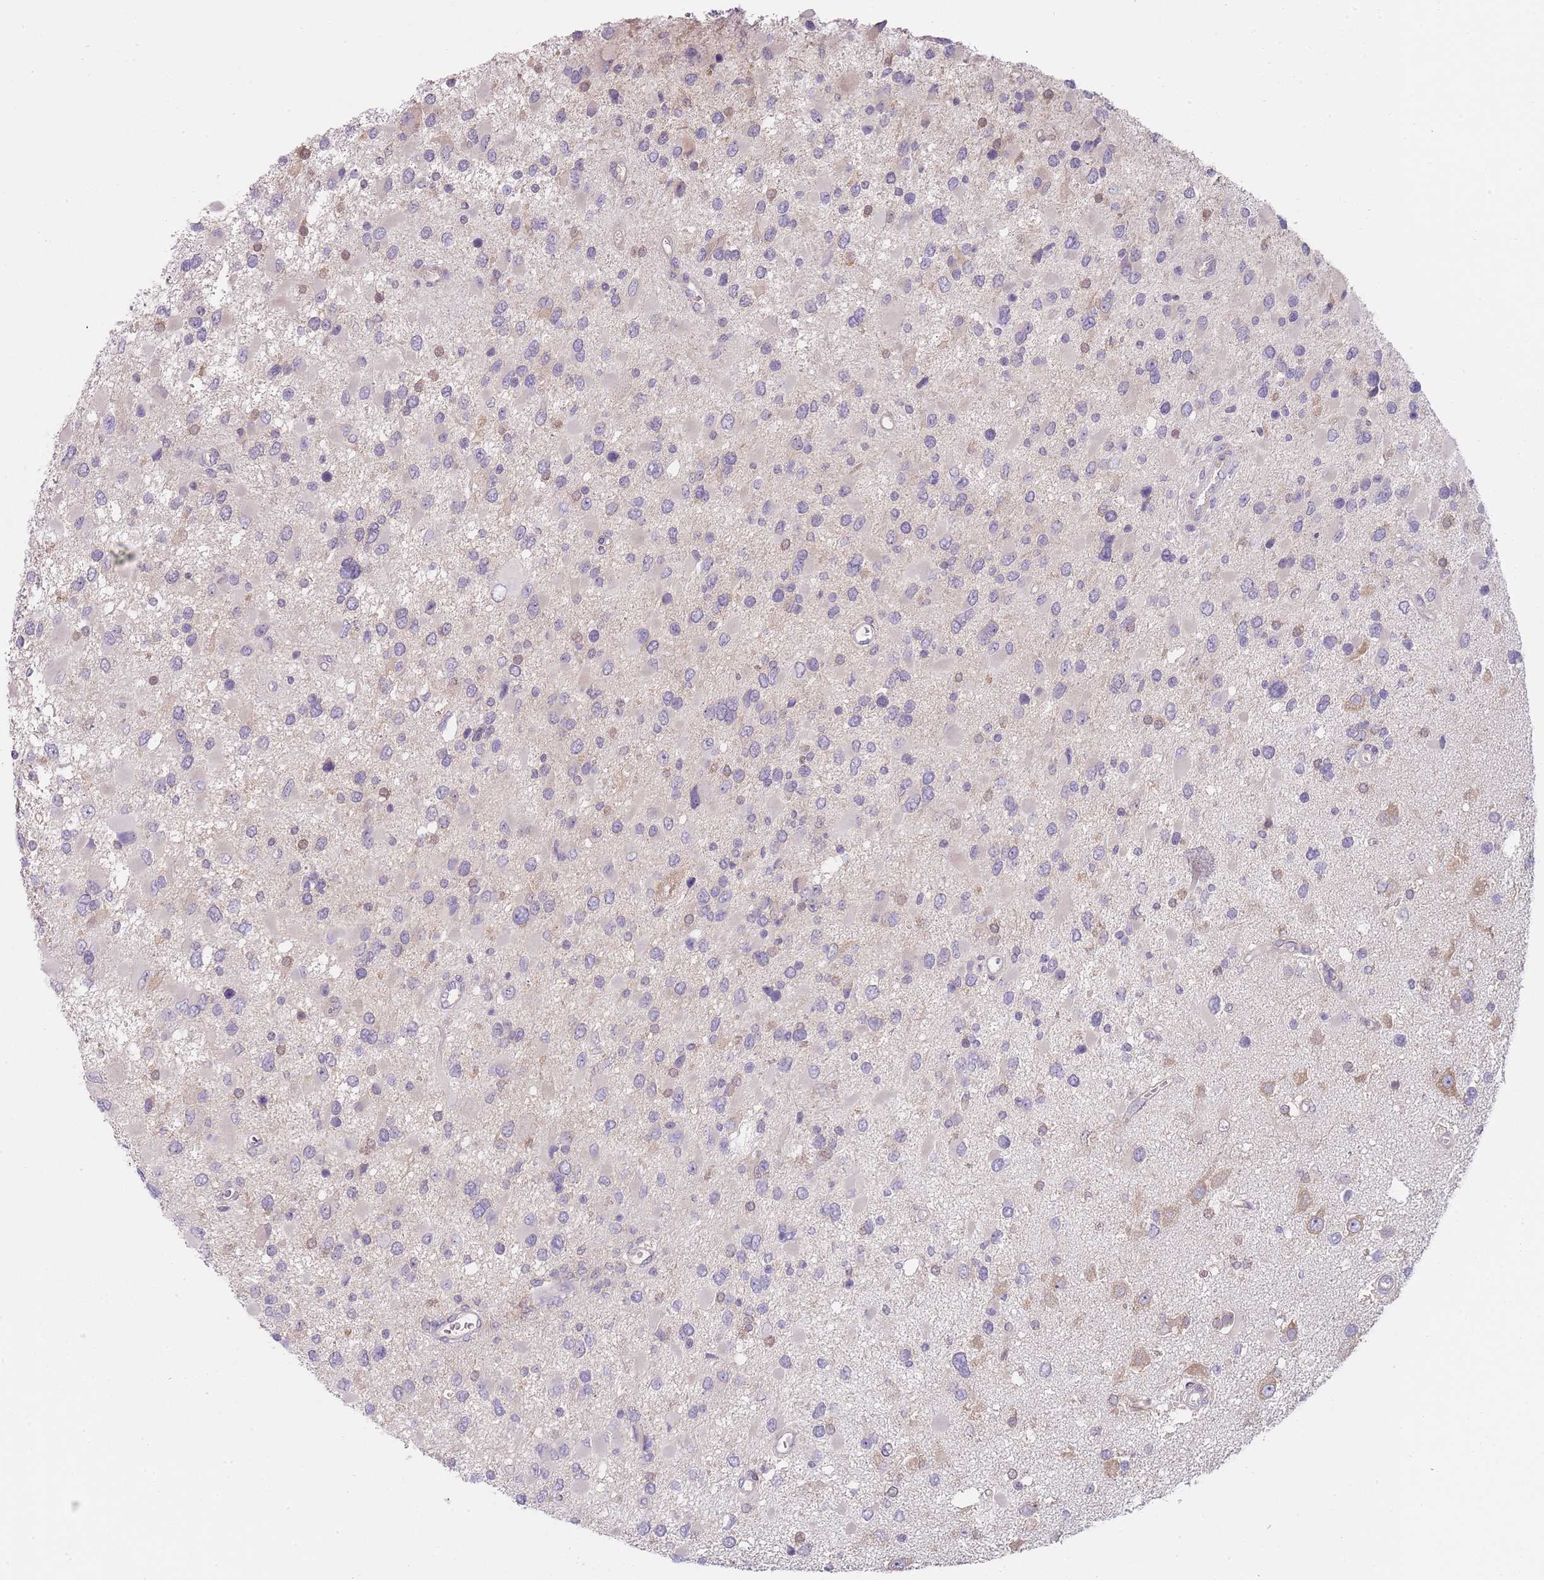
{"staining": {"intensity": "negative", "quantity": "none", "location": "none"}, "tissue": "glioma", "cell_type": "Tumor cells", "image_type": "cancer", "snomed": [{"axis": "morphology", "description": "Glioma, malignant, High grade"}, {"axis": "topography", "description": "Brain"}], "caption": "This is an IHC photomicrograph of human malignant glioma (high-grade). There is no positivity in tumor cells.", "gene": "SLC26A6", "patient": {"sex": "male", "age": 53}}